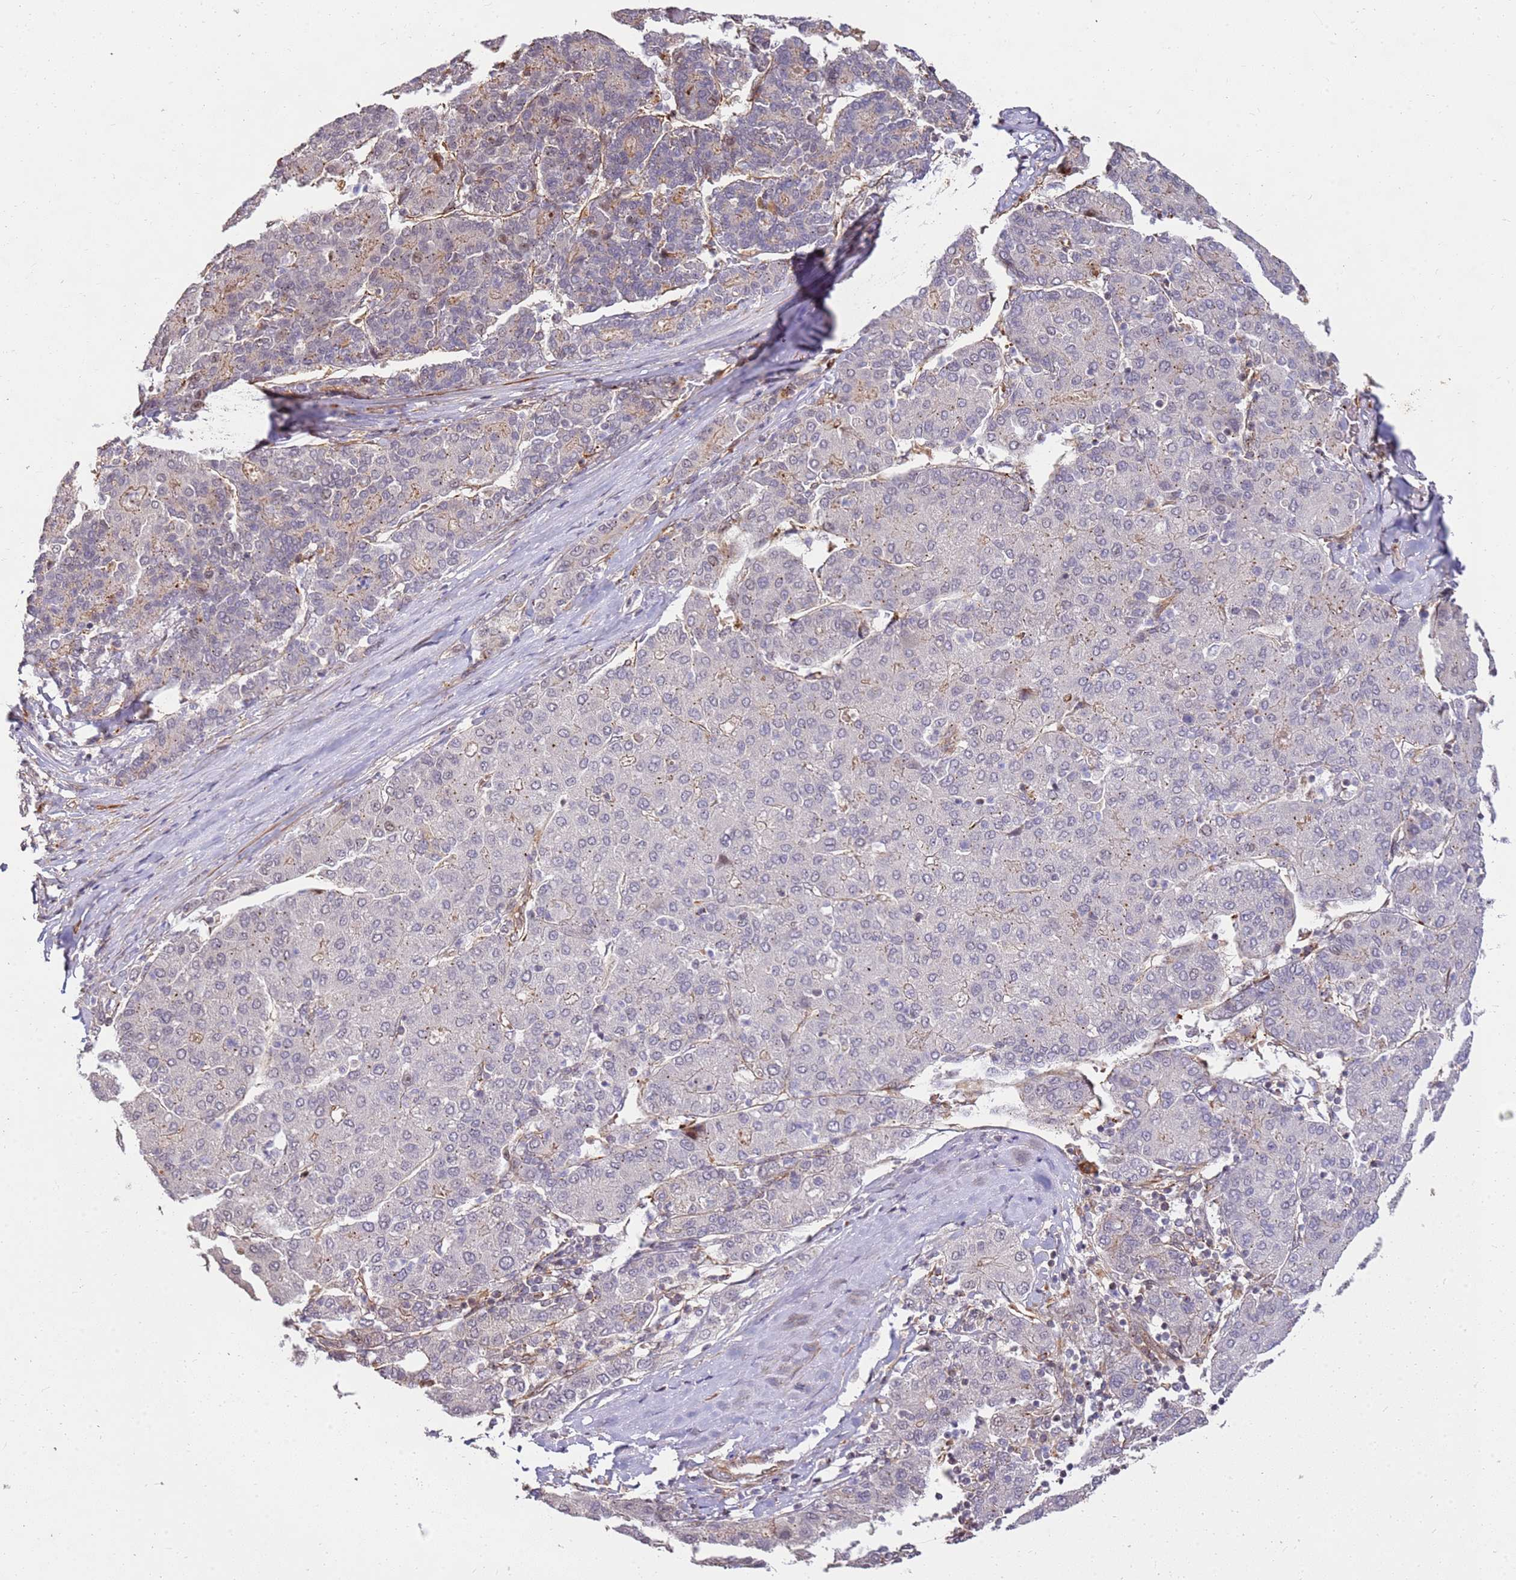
{"staining": {"intensity": "negative", "quantity": "none", "location": "none"}, "tissue": "liver cancer", "cell_type": "Tumor cells", "image_type": "cancer", "snomed": [{"axis": "morphology", "description": "Carcinoma, Hepatocellular, NOS"}, {"axis": "topography", "description": "Liver"}], "caption": "This image is of liver cancer stained with IHC to label a protein in brown with the nuclei are counter-stained blue. There is no staining in tumor cells. Brightfield microscopy of immunohistochemistry (IHC) stained with DAB (brown) and hematoxylin (blue), captured at high magnification.", "gene": "ST18", "patient": {"sex": "male", "age": 65}}